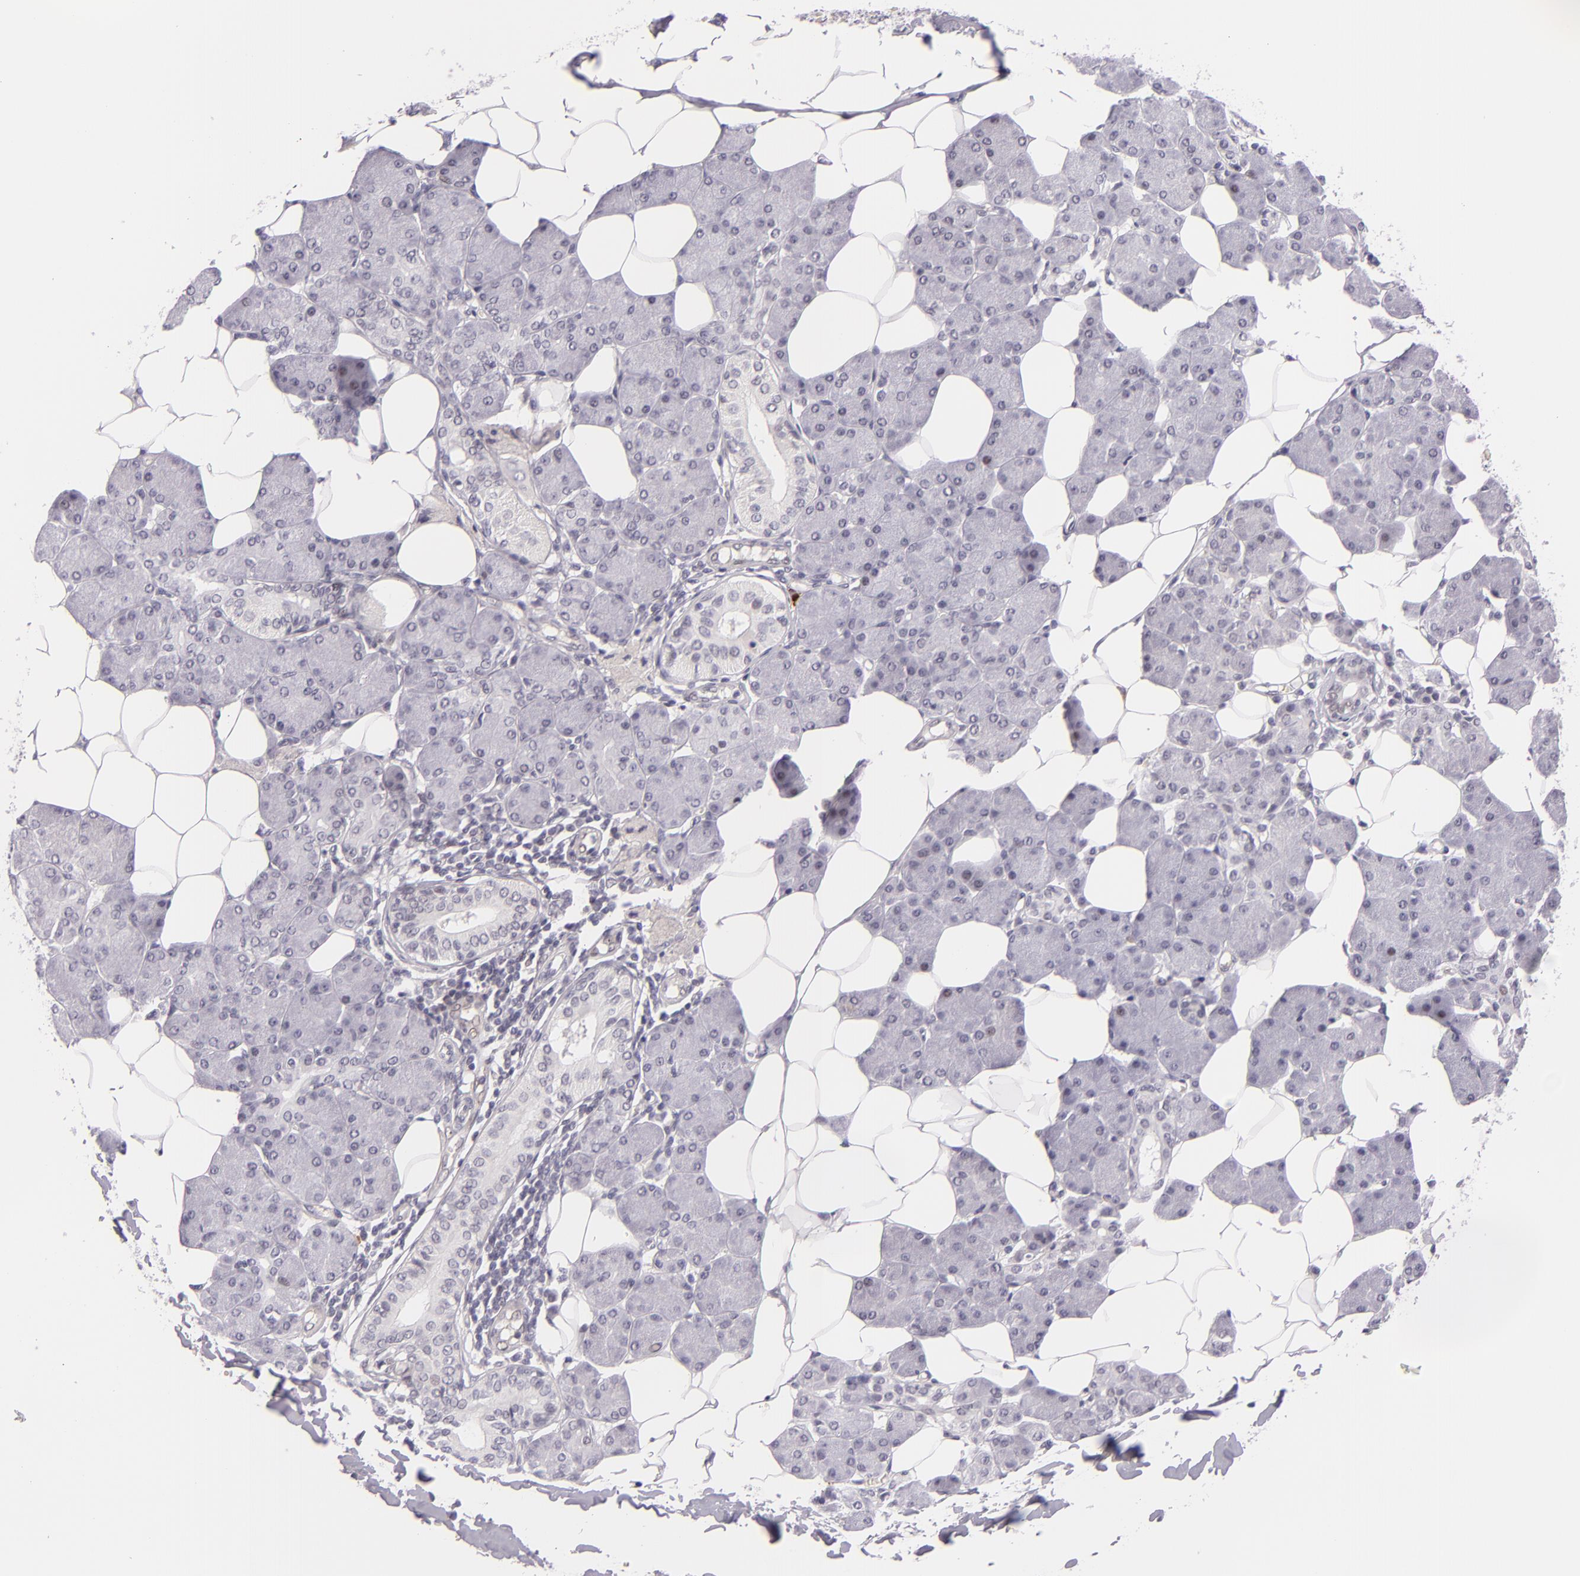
{"staining": {"intensity": "negative", "quantity": "none", "location": "none"}, "tissue": "salivary gland", "cell_type": "Glandular cells", "image_type": "normal", "snomed": [{"axis": "morphology", "description": "Normal tissue, NOS"}, {"axis": "morphology", "description": "Adenoma, NOS"}, {"axis": "topography", "description": "Salivary gland"}], "caption": "Glandular cells show no significant protein positivity in unremarkable salivary gland. (DAB (3,3'-diaminobenzidine) IHC, high magnification).", "gene": "BCL3", "patient": {"sex": "female", "age": 32}}